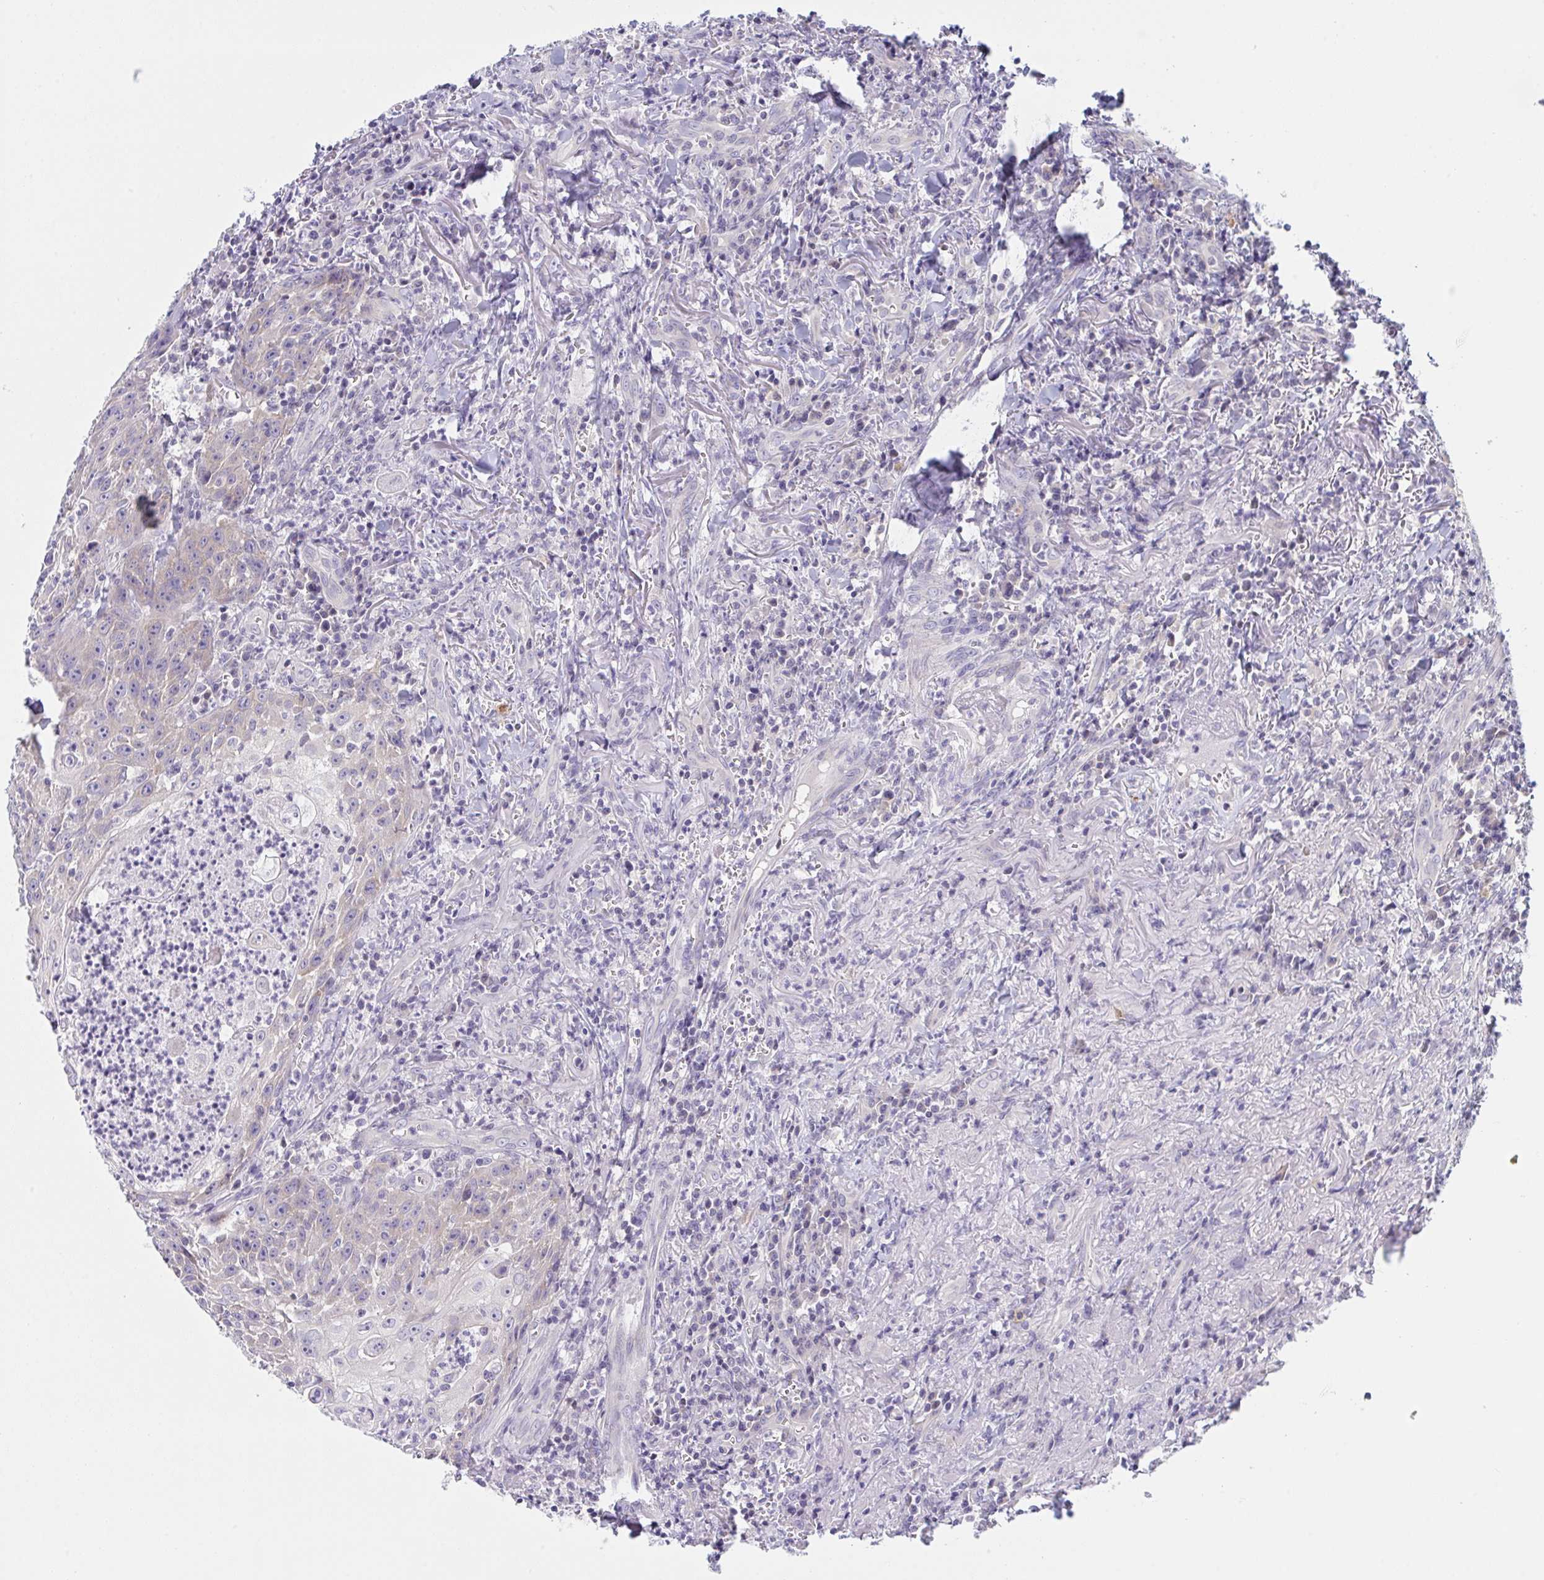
{"staining": {"intensity": "negative", "quantity": "none", "location": "none"}, "tissue": "head and neck cancer", "cell_type": "Tumor cells", "image_type": "cancer", "snomed": [{"axis": "morphology", "description": "Normal tissue, NOS"}, {"axis": "morphology", "description": "Squamous cell carcinoma, NOS"}, {"axis": "topography", "description": "Oral tissue"}, {"axis": "topography", "description": "Head-Neck"}], "caption": "Immunohistochemistry of head and neck cancer (squamous cell carcinoma) reveals no staining in tumor cells.", "gene": "NAA30", "patient": {"sex": "female", "age": 70}}